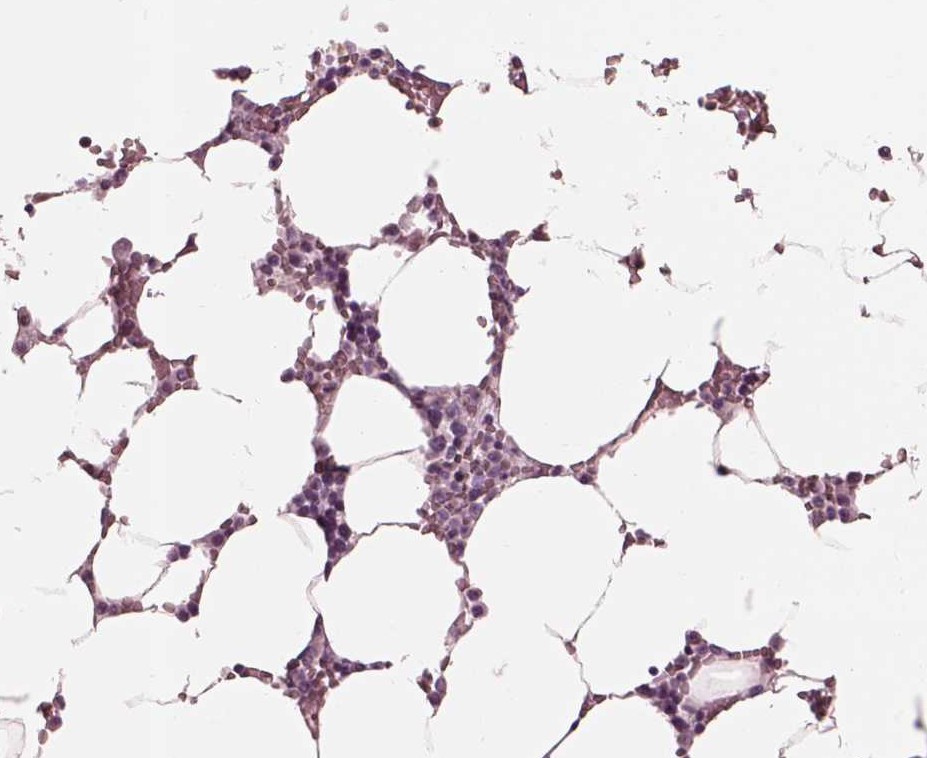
{"staining": {"intensity": "negative", "quantity": "none", "location": "none"}, "tissue": "bone marrow", "cell_type": "Hematopoietic cells", "image_type": "normal", "snomed": [{"axis": "morphology", "description": "Normal tissue, NOS"}, {"axis": "topography", "description": "Bone marrow"}], "caption": "The histopathology image reveals no staining of hematopoietic cells in benign bone marrow.", "gene": "GARIN4", "patient": {"sex": "female", "age": 52}}